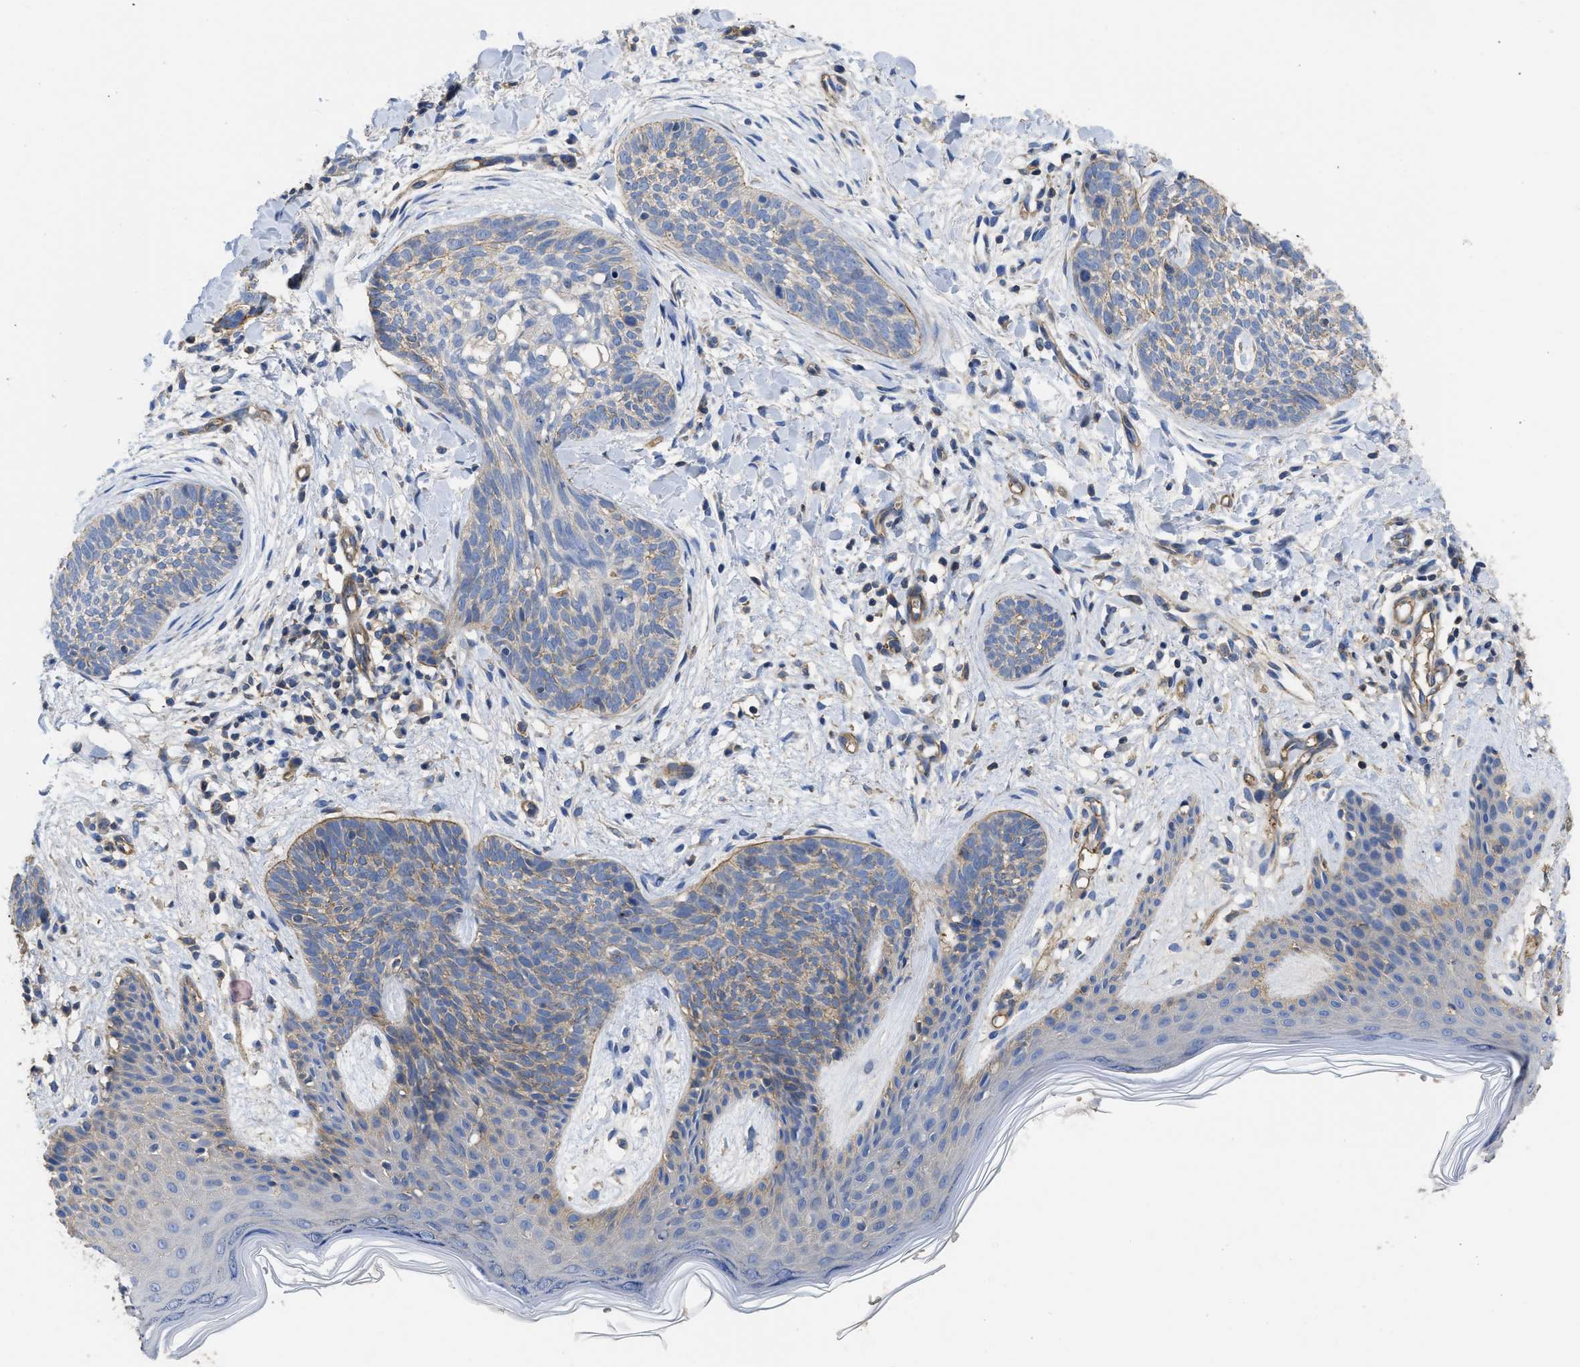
{"staining": {"intensity": "moderate", "quantity": "<25%", "location": "cytoplasmic/membranous"}, "tissue": "skin cancer", "cell_type": "Tumor cells", "image_type": "cancer", "snomed": [{"axis": "morphology", "description": "Basal cell carcinoma"}, {"axis": "topography", "description": "Skin"}], "caption": "There is low levels of moderate cytoplasmic/membranous expression in tumor cells of skin cancer (basal cell carcinoma), as demonstrated by immunohistochemical staining (brown color).", "gene": "USP4", "patient": {"sex": "female", "age": 59}}